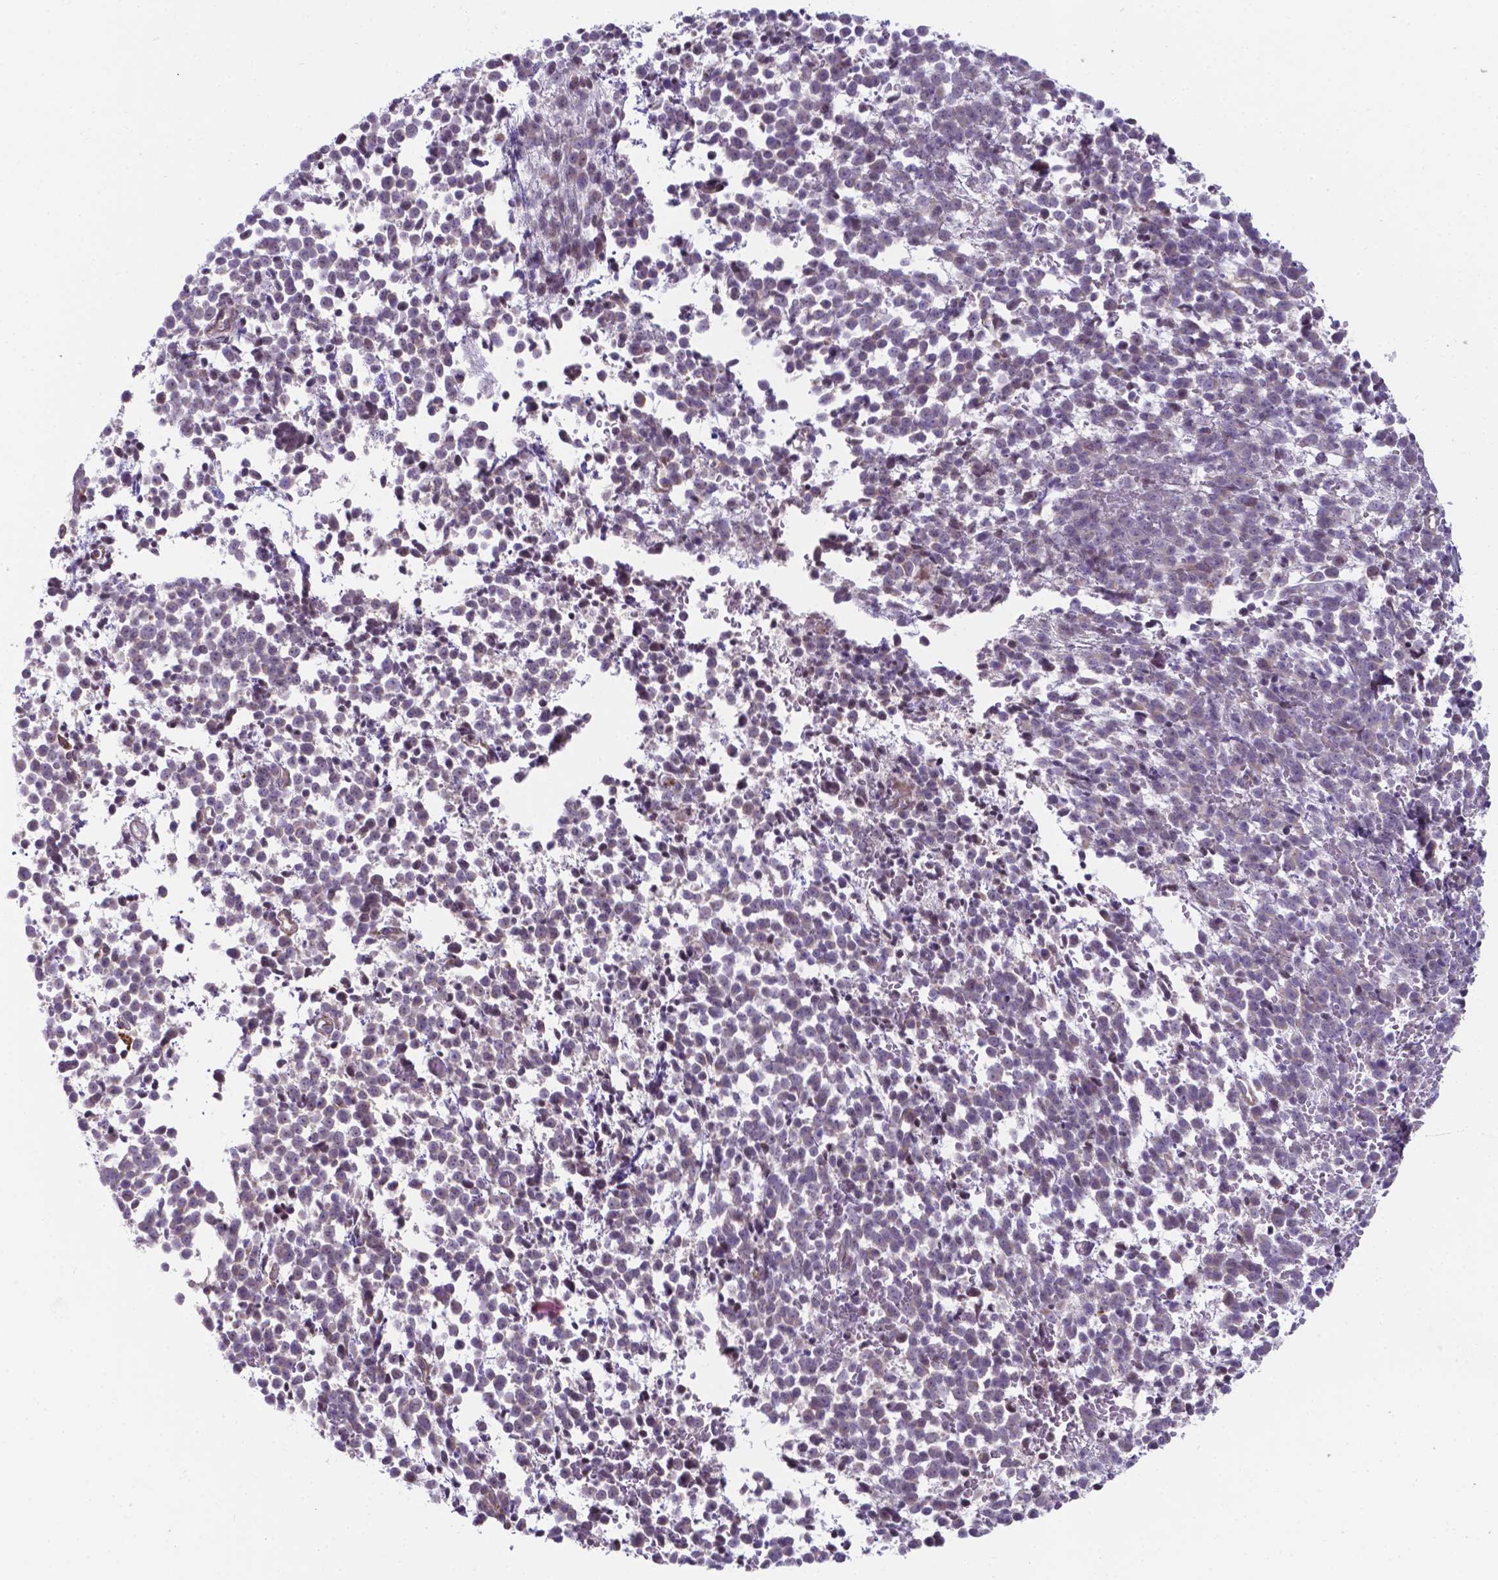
{"staining": {"intensity": "negative", "quantity": "none", "location": "none"}, "tissue": "melanoma", "cell_type": "Tumor cells", "image_type": "cancer", "snomed": [{"axis": "morphology", "description": "Malignant melanoma, NOS"}, {"axis": "topography", "description": "Skin"}], "caption": "The micrograph demonstrates no significant positivity in tumor cells of malignant melanoma.", "gene": "FAM114A1", "patient": {"sex": "female", "age": 70}}